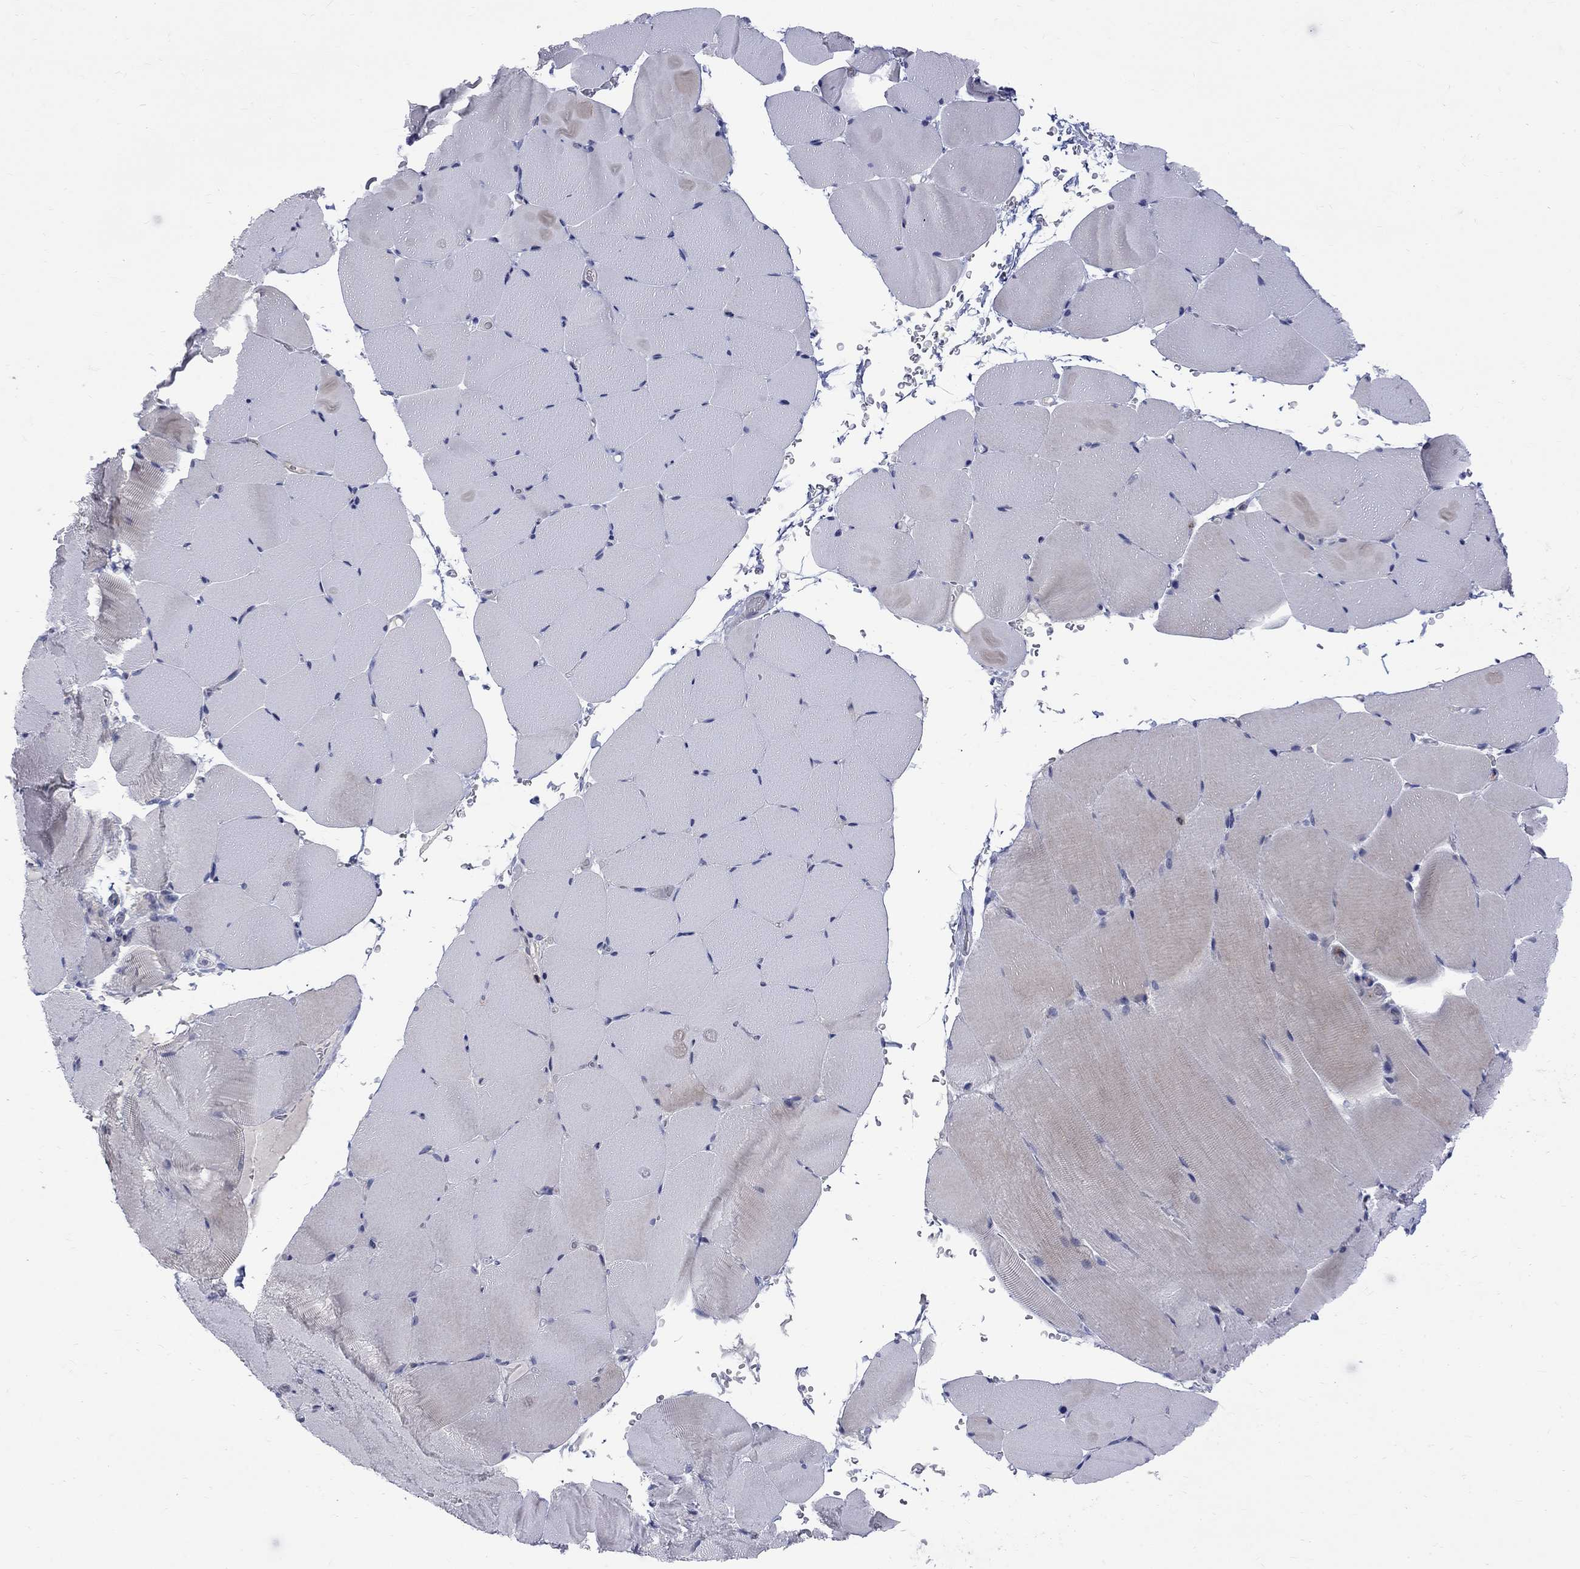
{"staining": {"intensity": "negative", "quantity": "none", "location": "none"}, "tissue": "skeletal muscle", "cell_type": "Myocytes", "image_type": "normal", "snomed": [{"axis": "morphology", "description": "Normal tissue, NOS"}, {"axis": "topography", "description": "Skeletal muscle"}], "caption": "The image demonstrates no significant staining in myocytes of skeletal muscle.", "gene": "HKDC1", "patient": {"sex": "female", "age": 37}}